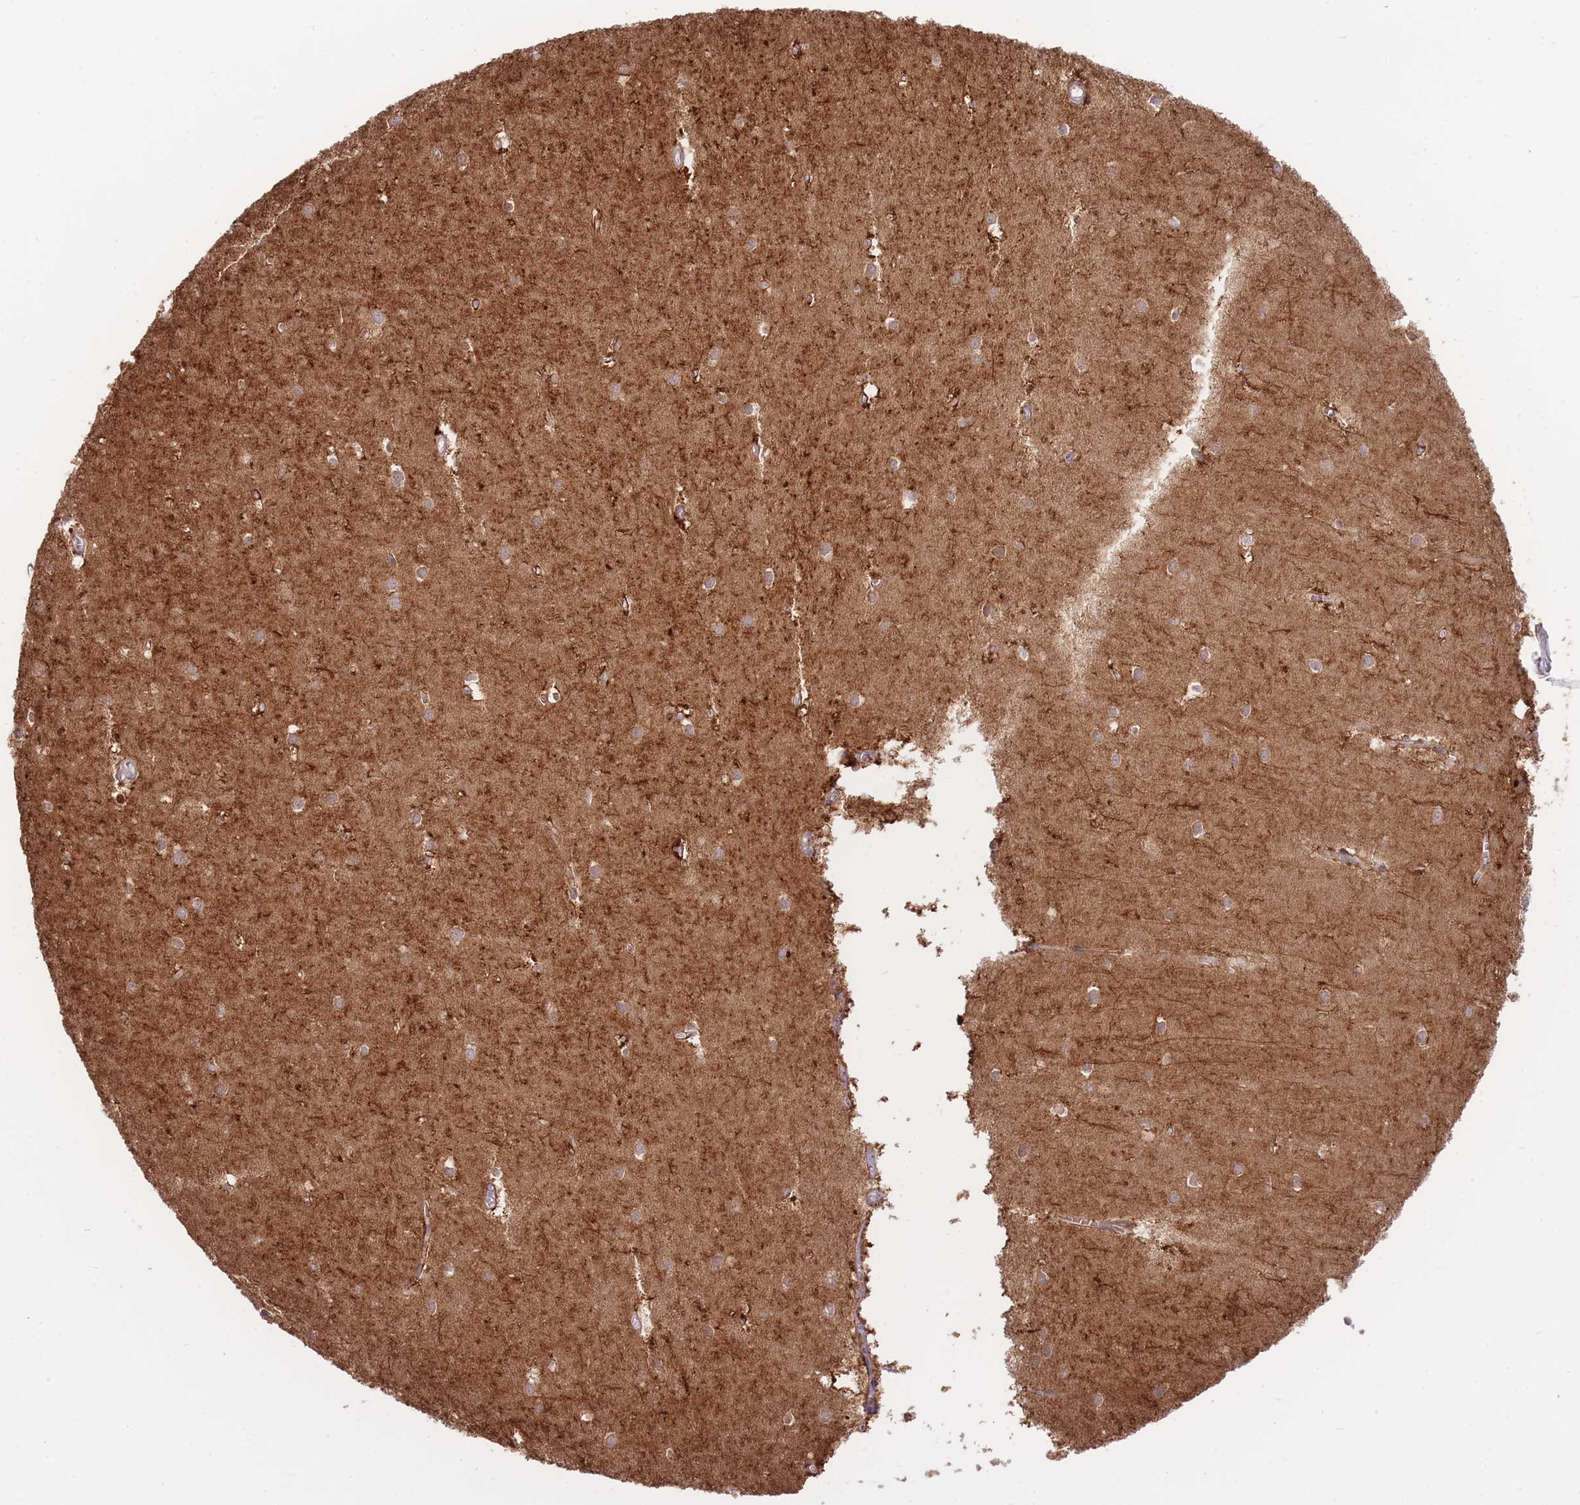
{"staining": {"intensity": "negative", "quantity": "none", "location": "none"}, "tissue": "cerebellum", "cell_type": "Cells in granular layer", "image_type": "normal", "snomed": [{"axis": "morphology", "description": "Normal tissue, NOS"}, {"axis": "topography", "description": "Cerebellum"}], "caption": "Cerebellum stained for a protein using IHC exhibits no staining cells in granular layer.", "gene": "FBXO46", "patient": {"sex": "male", "age": 54}}